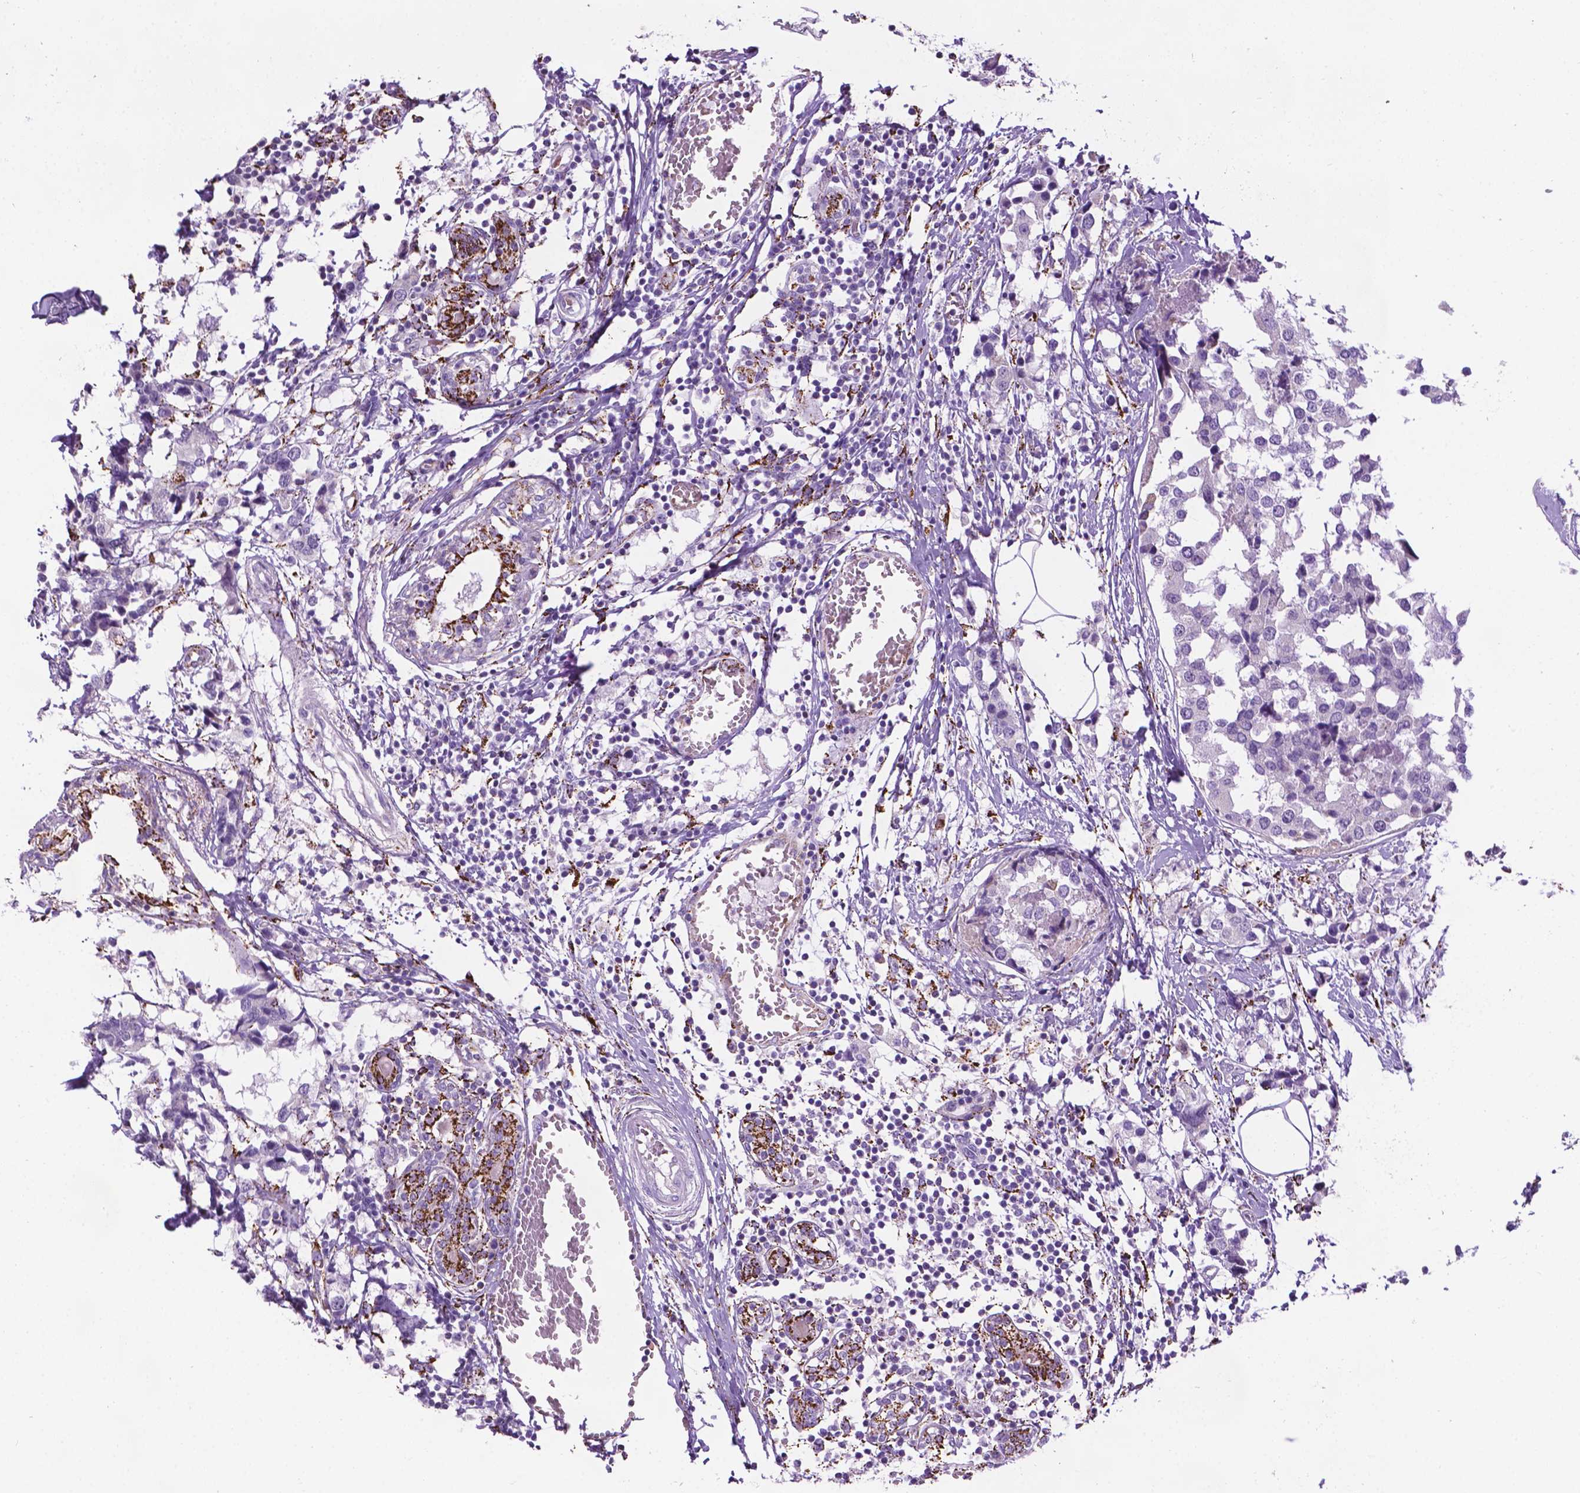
{"staining": {"intensity": "negative", "quantity": "none", "location": "none"}, "tissue": "breast cancer", "cell_type": "Tumor cells", "image_type": "cancer", "snomed": [{"axis": "morphology", "description": "Lobular carcinoma"}, {"axis": "topography", "description": "Breast"}], "caption": "This is a image of IHC staining of lobular carcinoma (breast), which shows no expression in tumor cells.", "gene": "TMEM132E", "patient": {"sex": "female", "age": 59}}